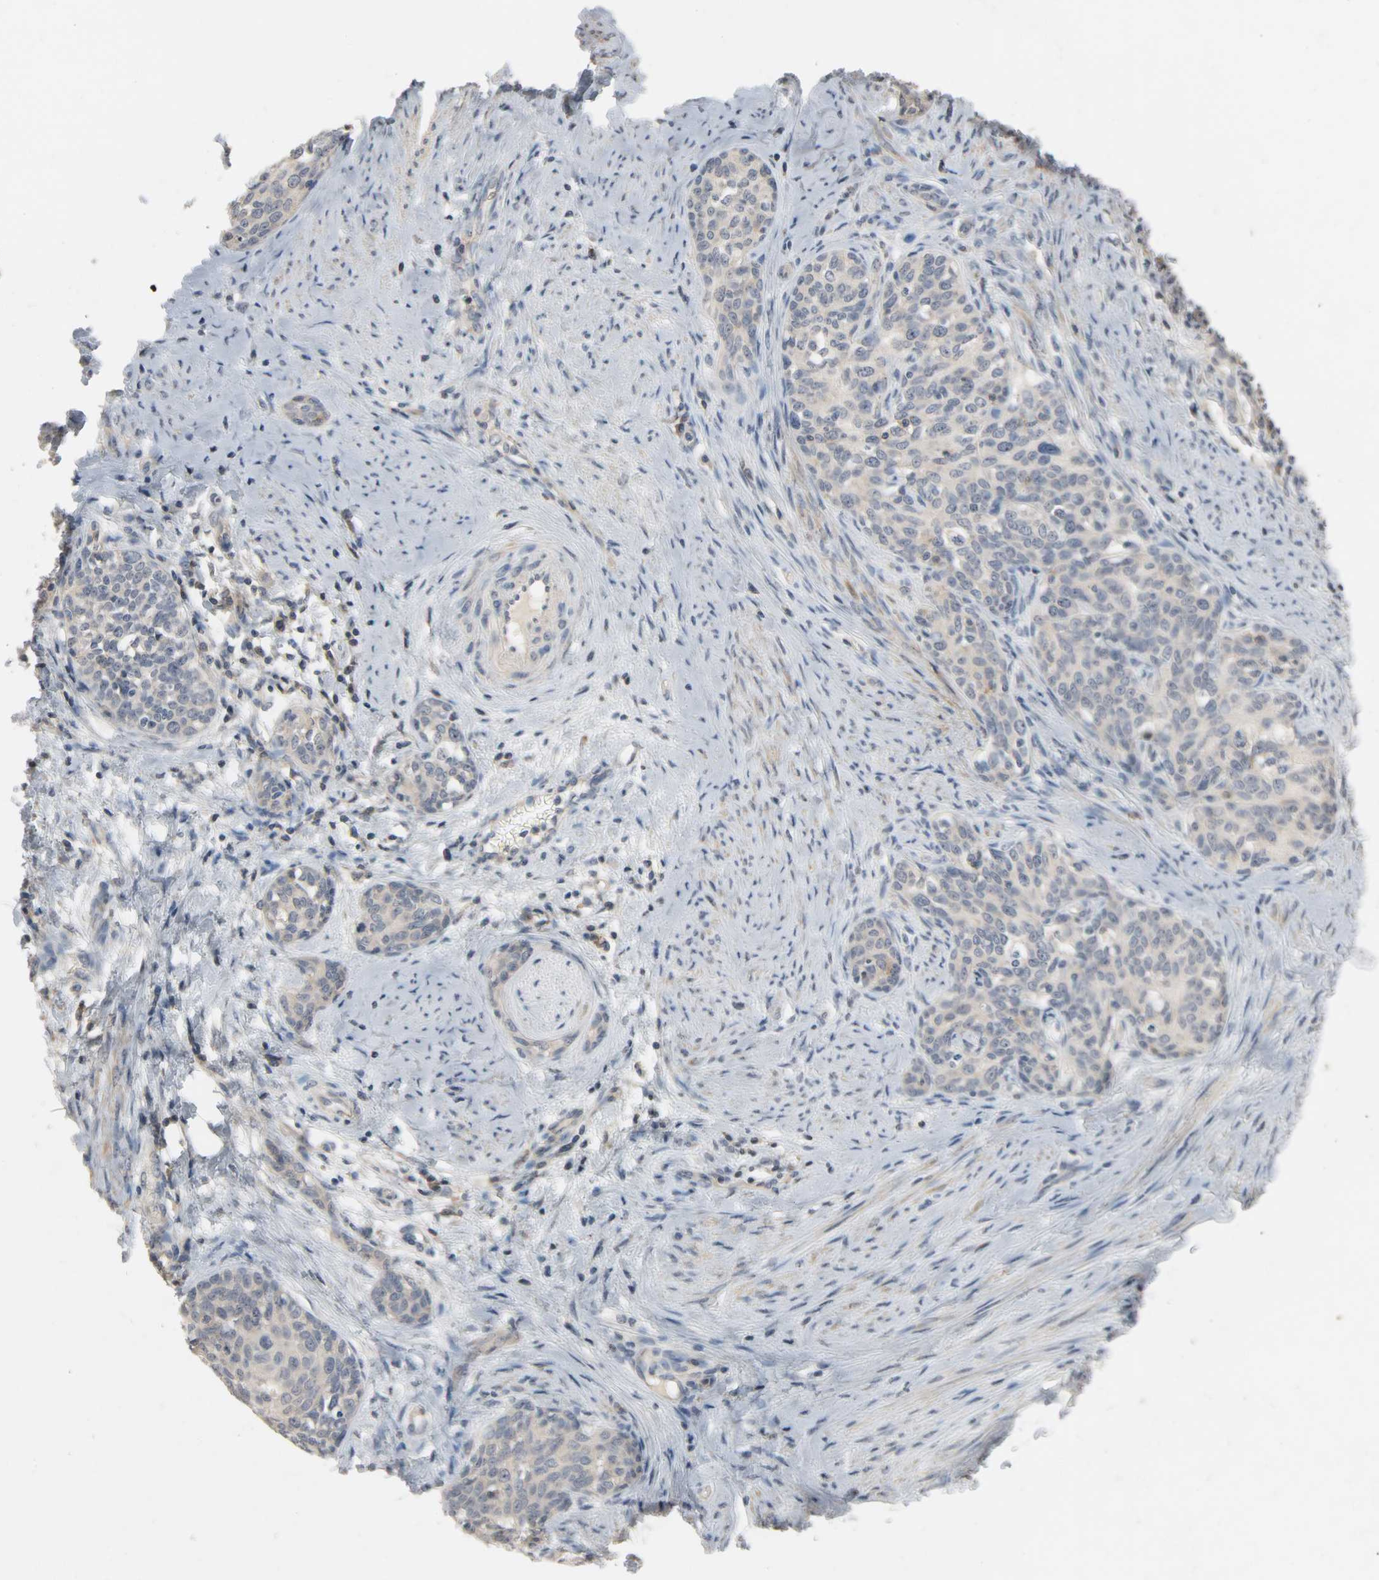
{"staining": {"intensity": "weak", "quantity": "25%-75%", "location": "cytoplasmic/membranous"}, "tissue": "cervical cancer", "cell_type": "Tumor cells", "image_type": "cancer", "snomed": [{"axis": "morphology", "description": "Squamous cell carcinoma, NOS"}, {"axis": "morphology", "description": "Adenocarcinoma, NOS"}, {"axis": "topography", "description": "Cervix"}], "caption": "Protein expression analysis of human cervical cancer reveals weak cytoplasmic/membranous staining in approximately 25%-75% of tumor cells.", "gene": "CD4", "patient": {"sex": "female", "age": 52}}